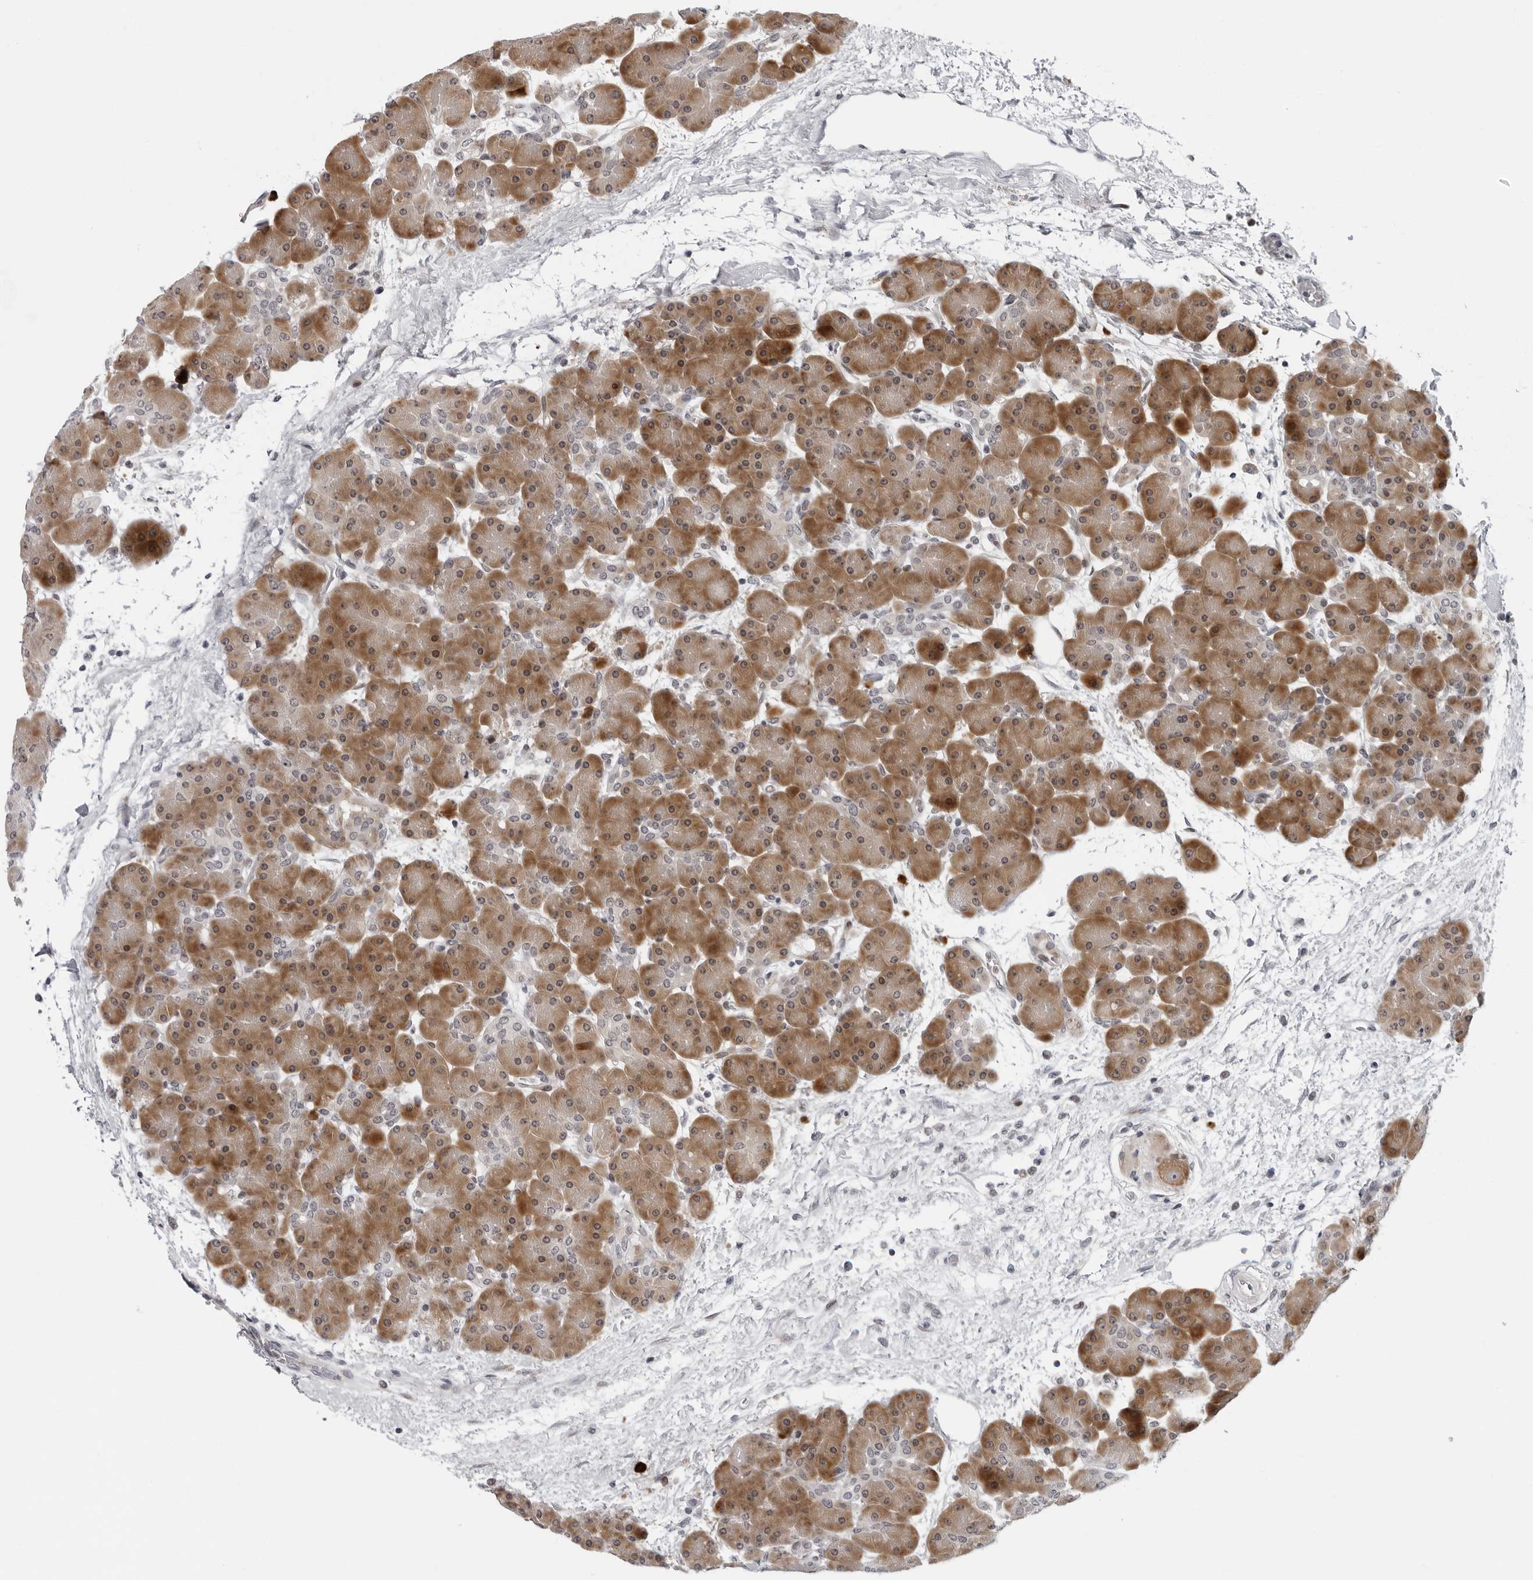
{"staining": {"intensity": "strong", "quantity": ">75%", "location": "cytoplasmic/membranous"}, "tissue": "pancreas", "cell_type": "Exocrine glandular cells", "image_type": "normal", "snomed": [{"axis": "morphology", "description": "Normal tissue, NOS"}, {"axis": "topography", "description": "Pancreas"}], "caption": "A brown stain highlights strong cytoplasmic/membranous positivity of a protein in exocrine glandular cells of unremarkable human pancreas.", "gene": "PIP4K2C", "patient": {"sex": "male", "age": 66}}